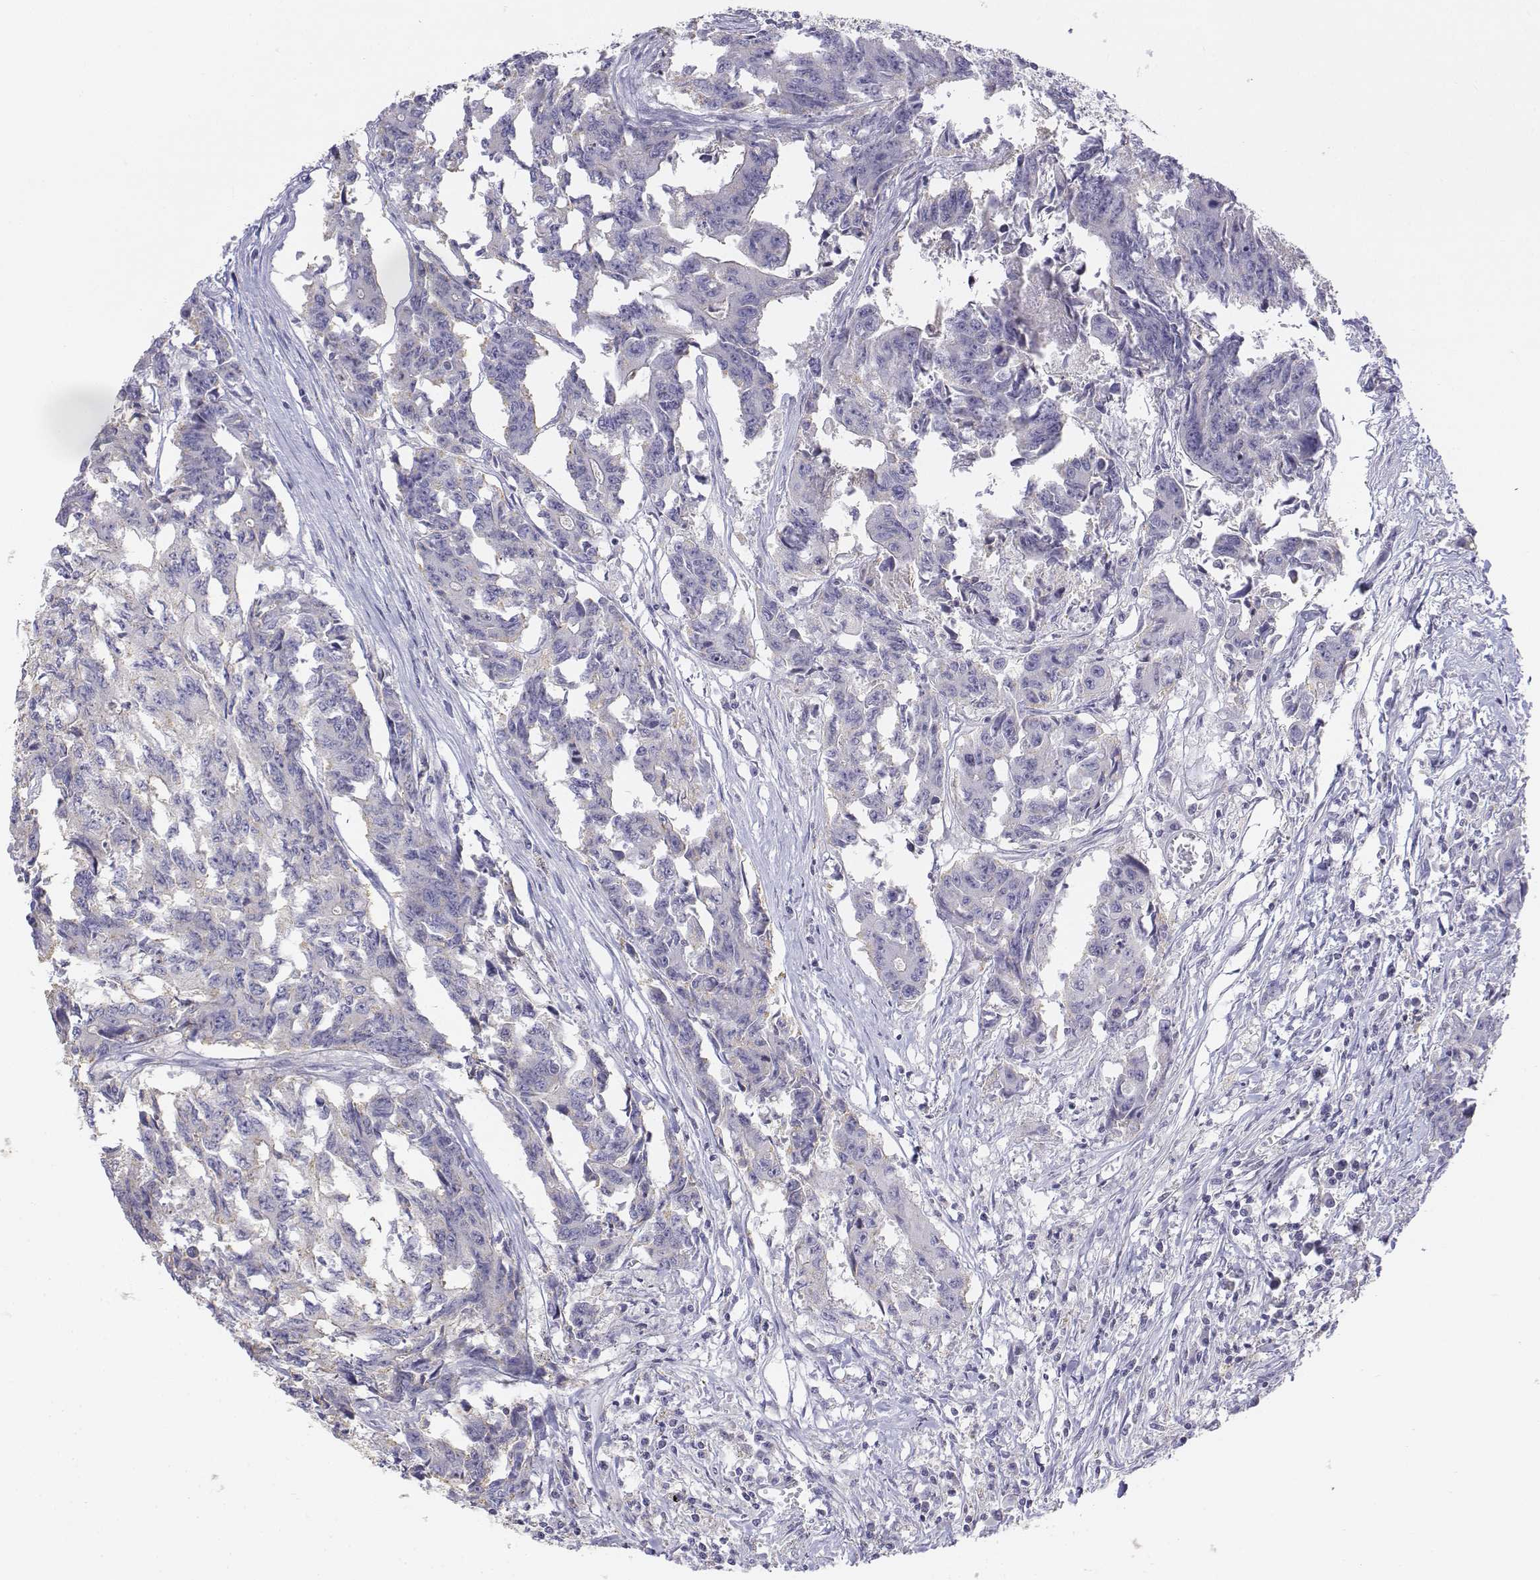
{"staining": {"intensity": "negative", "quantity": "none", "location": "none"}, "tissue": "colorectal cancer", "cell_type": "Tumor cells", "image_type": "cancer", "snomed": [{"axis": "morphology", "description": "Adenocarcinoma, NOS"}, {"axis": "topography", "description": "Rectum"}], "caption": "IHC of human adenocarcinoma (colorectal) demonstrates no expression in tumor cells.", "gene": "LGSN", "patient": {"sex": "male", "age": 54}}